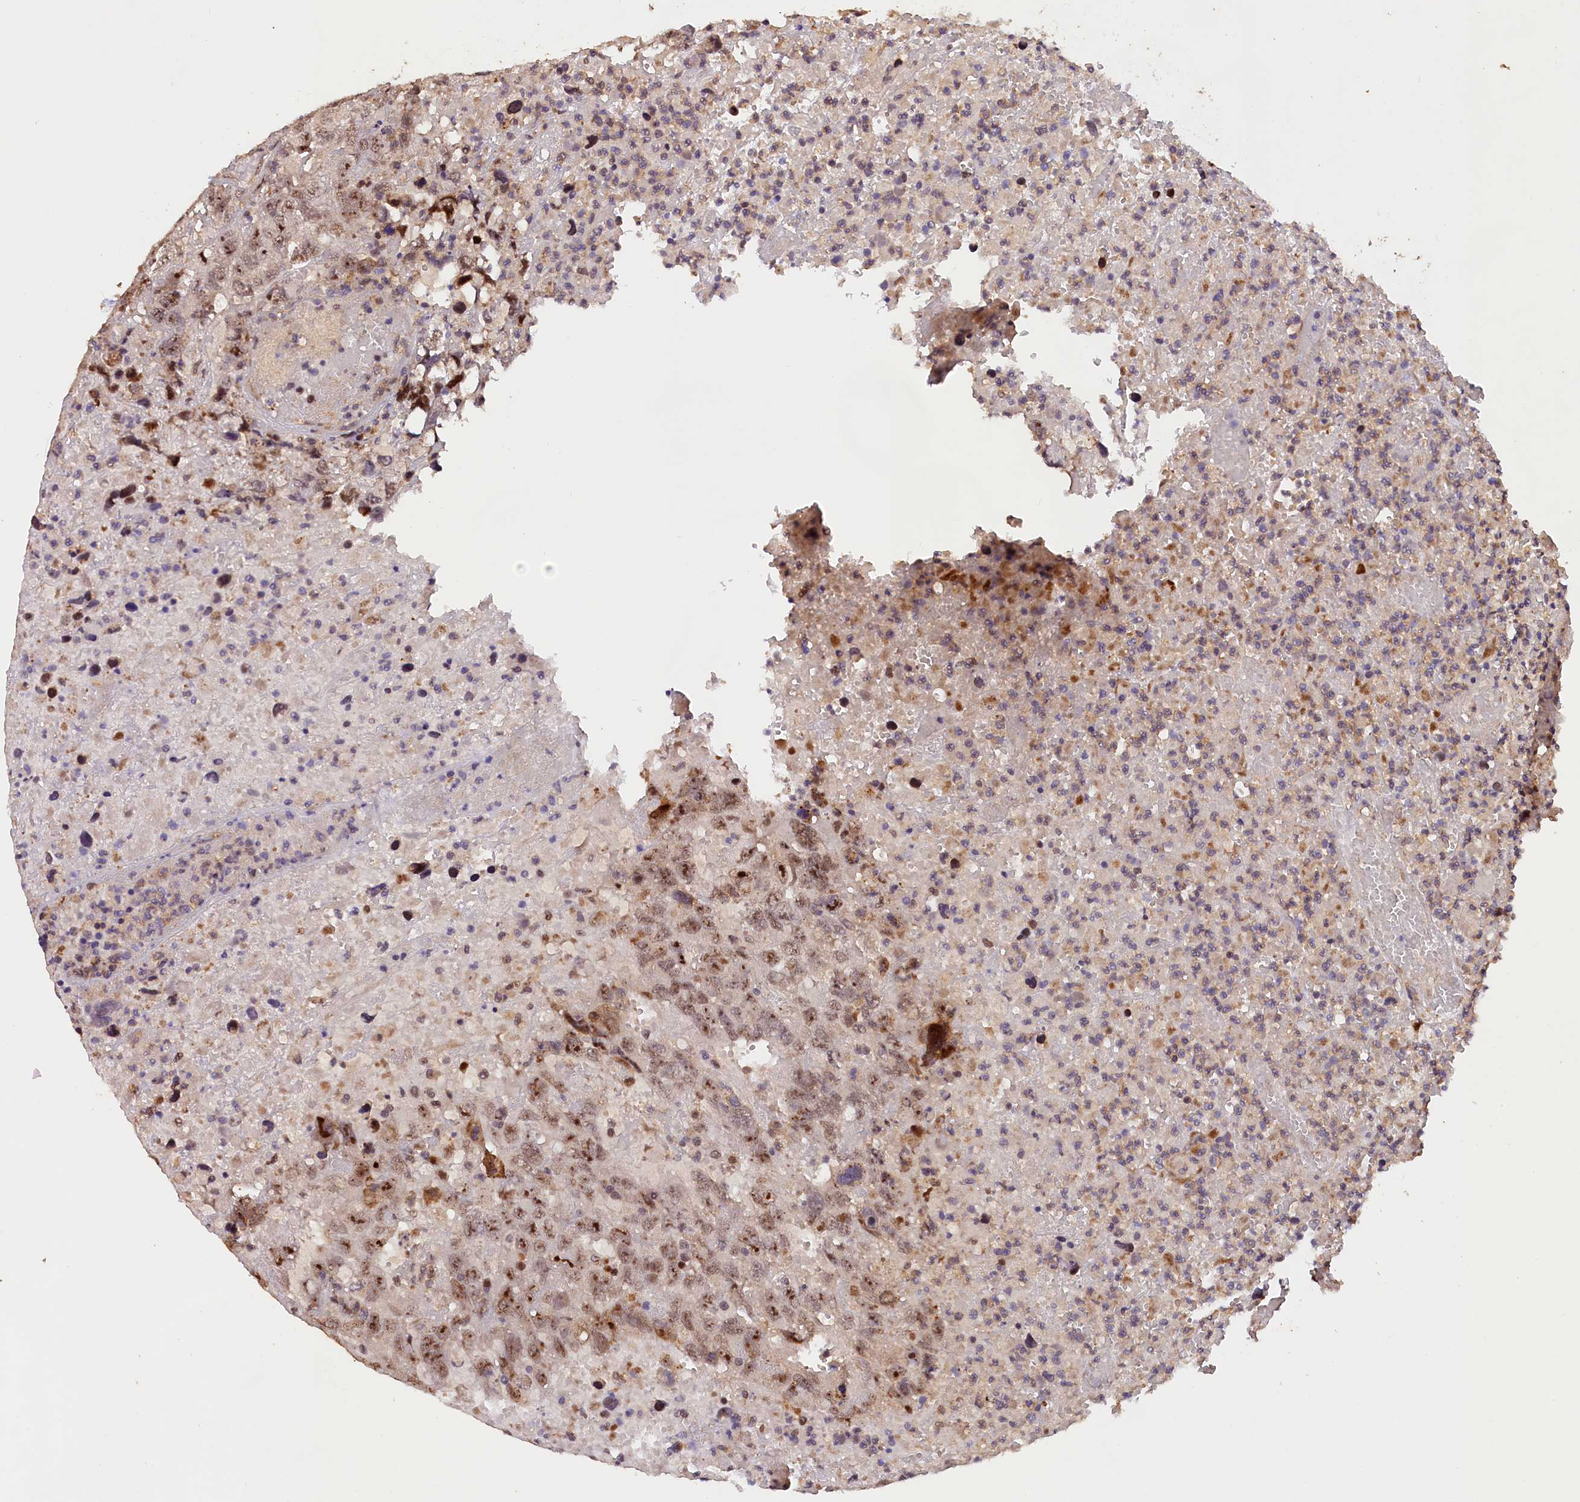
{"staining": {"intensity": "strong", "quantity": ">75%", "location": "nuclear"}, "tissue": "testis cancer", "cell_type": "Tumor cells", "image_type": "cancer", "snomed": [{"axis": "morphology", "description": "Carcinoma, Embryonal, NOS"}, {"axis": "topography", "description": "Testis"}], "caption": "Human embryonal carcinoma (testis) stained with a protein marker exhibits strong staining in tumor cells.", "gene": "PHAF1", "patient": {"sex": "male", "age": 45}}